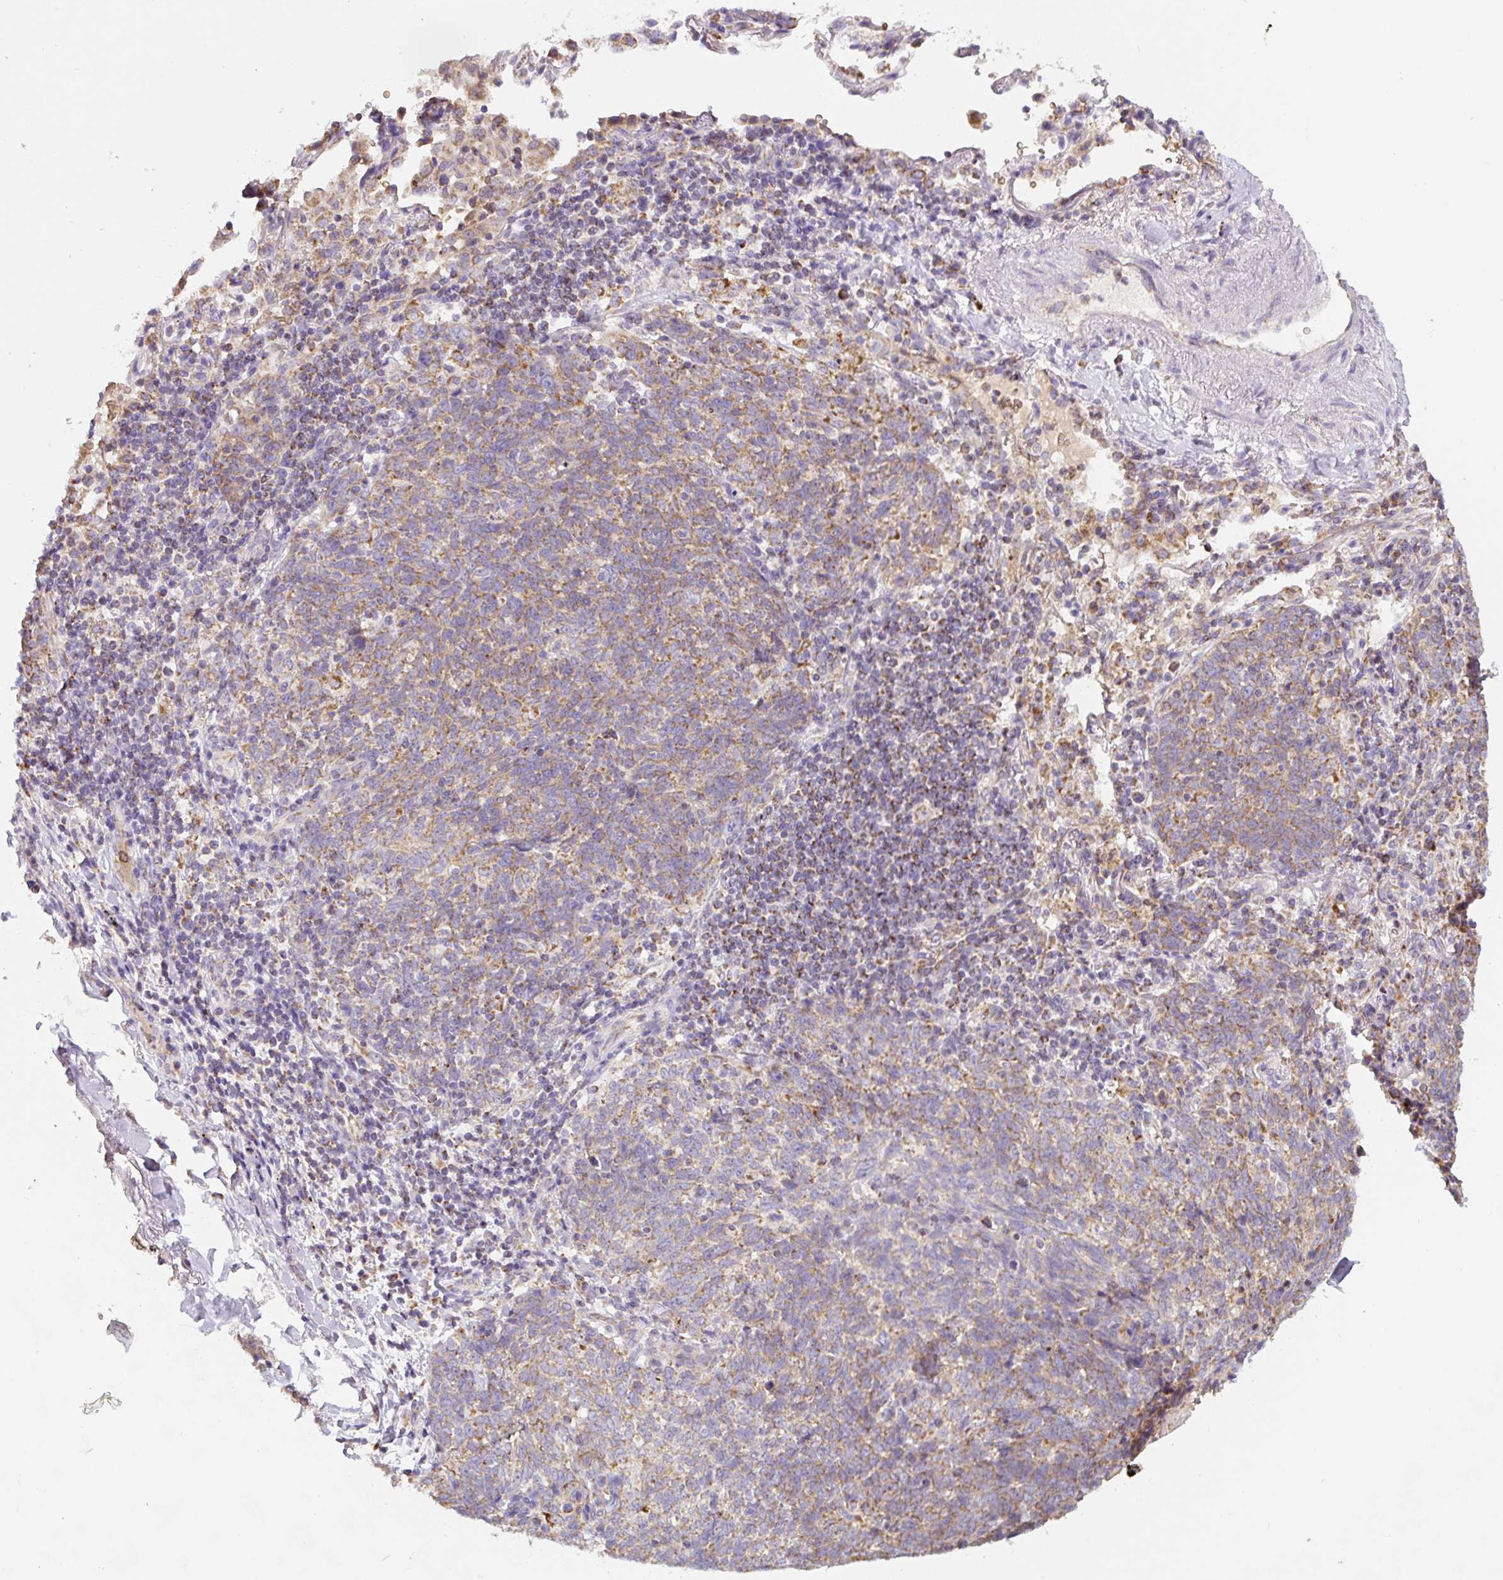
{"staining": {"intensity": "weak", "quantity": ">75%", "location": "cytoplasmic/membranous"}, "tissue": "lung cancer", "cell_type": "Tumor cells", "image_type": "cancer", "snomed": [{"axis": "morphology", "description": "Squamous cell carcinoma, NOS"}, {"axis": "topography", "description": "Lung"}], "caption": "Squamous cell carcinoma (lung) was stained to show a protein in brown. There is low levels of weak cytoplasmic/membranous staining in approximately >75% of tumor cells.", "gene": "MT-CO2", "patient": {"sex": "female", "age": 72}}